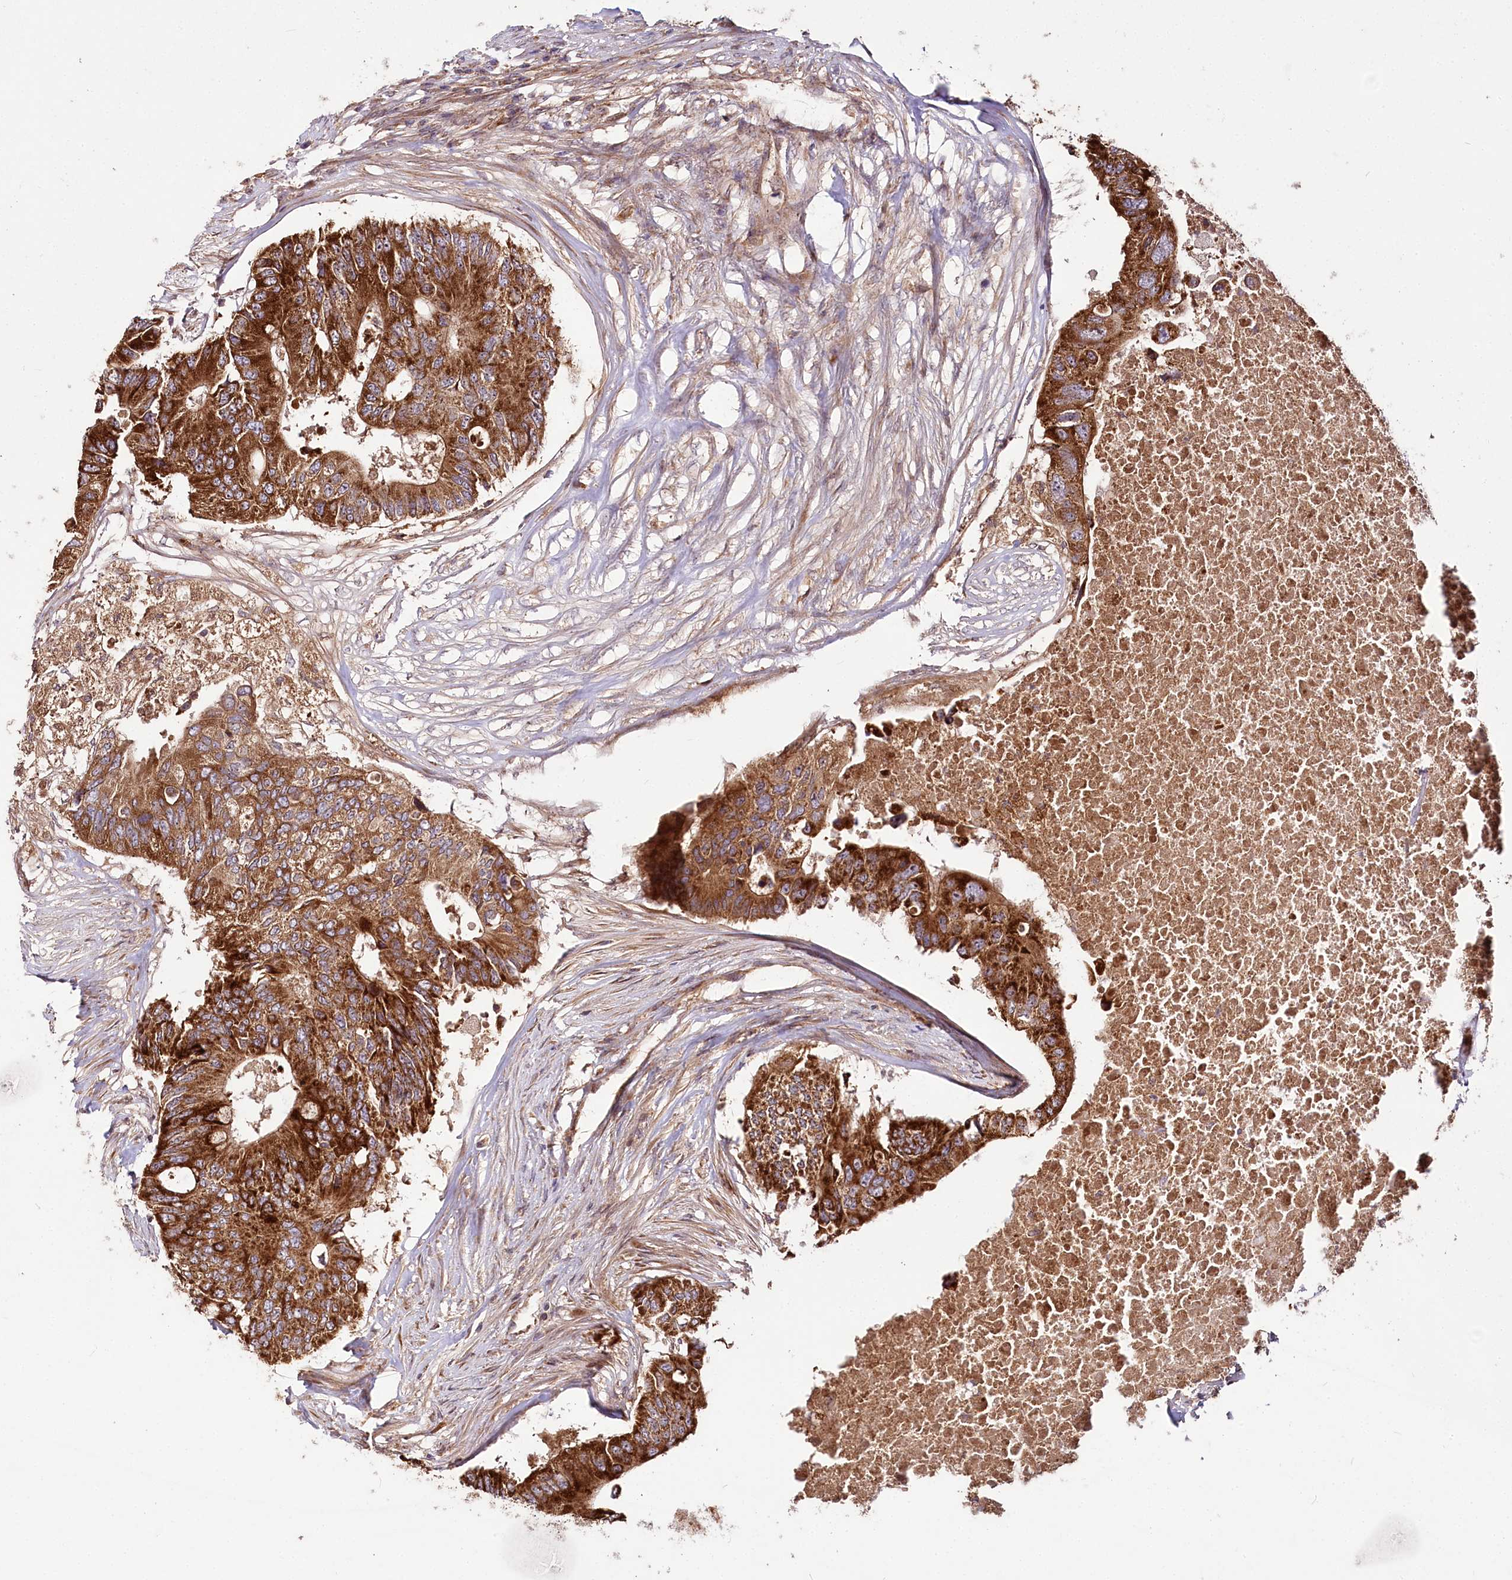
{"staining": {"intensity": "strong", "quantity": ">75%", "location": "cytoplasmic/membranous"}, "tissue": "colorectal cancer", "cell_type": "Tumor cells", "image_type": "cancer", "snomed": [{"axis": "morphology", "description": "Adenocarcinoma, NOS"}, {"axis": "topography", "description": "Colon"}], "caption": "DAB (3,3'-diaminobenzidine) immunohistochemical staining of human colorectal adenocarcinoma demonstrates strong cytoplasmic/membranous protein staining in about >75% of tumor cells.", "gene": "RAB7A", "patient": {"sex": "male", "age": 71}}